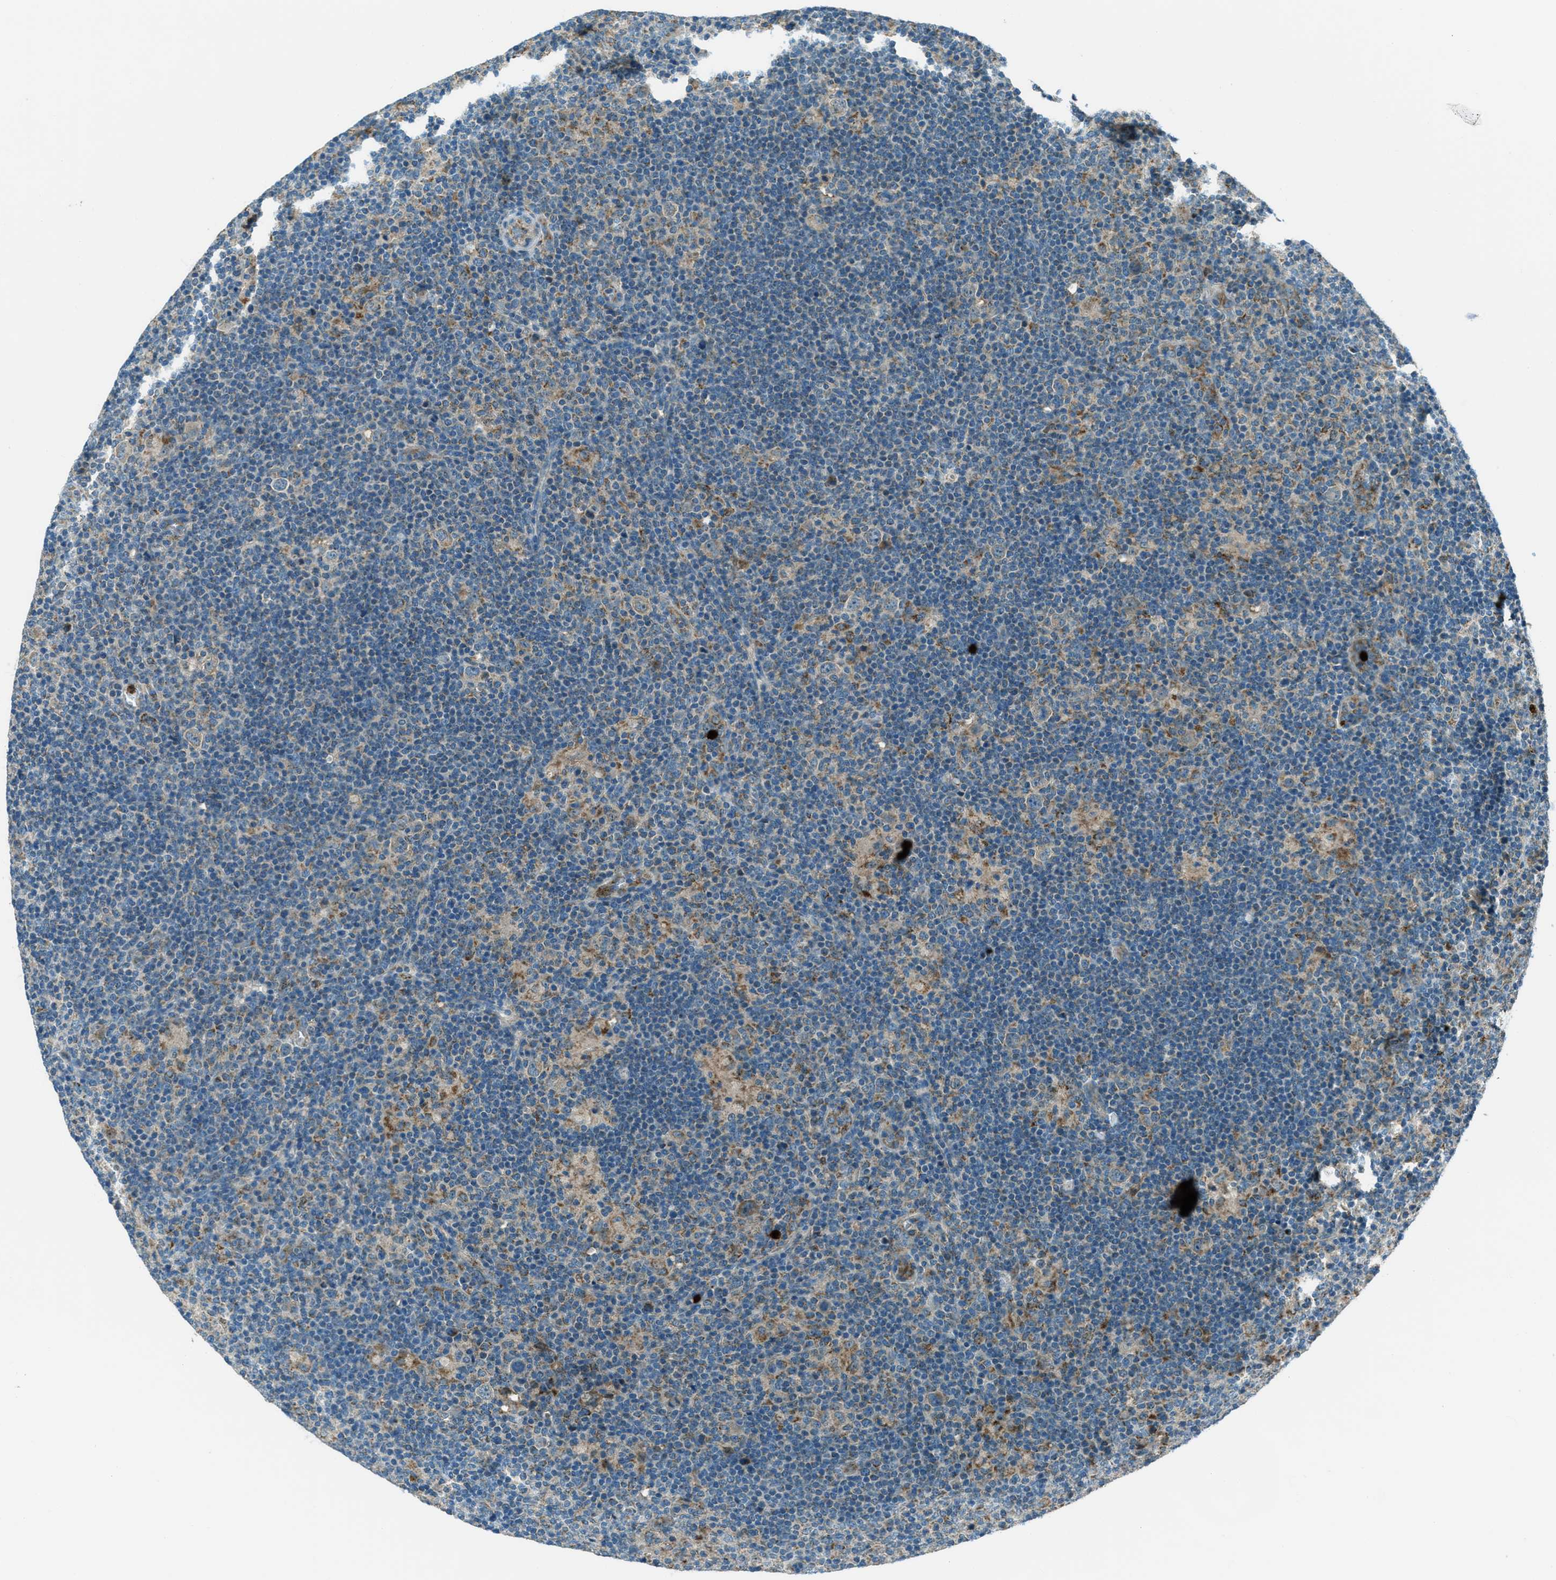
{"staining": {"intensity": "weak", "quantity": "25%-75%", "location": "cytoplasmic/membranous"}, "tissue": "lymphoma", "cell_type": "Tumor cells", "image_type": "cancer", "snomed": [{"axis": "morphology", "description": "Hodgkin's disease, NOS"}, {"axis": "topography", "description": "Lymph node"}], "caption": "Immunohistochemistry (IHC) image of neoplastic tissue: Hodgkin's disease stained using immunohistochemistry (IHC) shows low levels of weak protein expression localized specifically in the cytoplasmic/membranous of tumor cells, appearing as a cytoplasmic/membranous brown color.", "gene": "FAR1", "patient": {"sex": "female", "age": 57}}